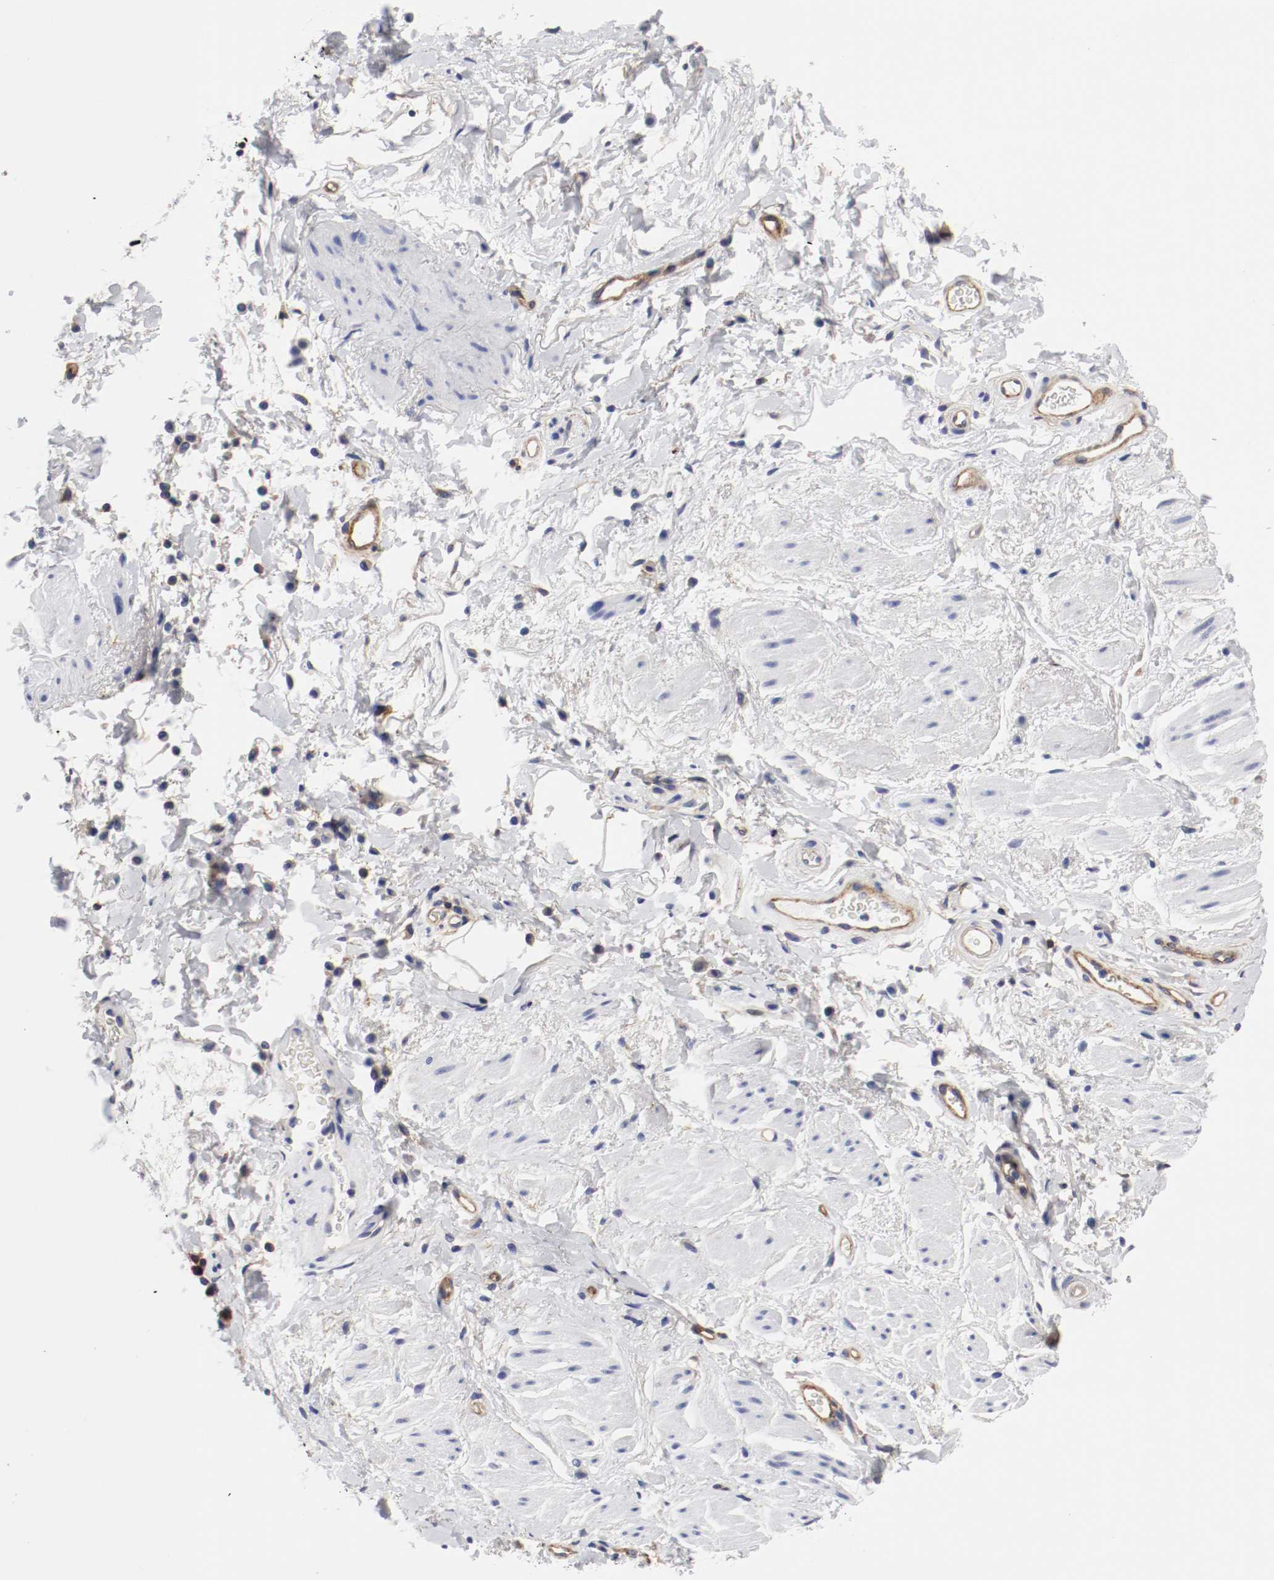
{"staining": {"intensity": "negative", "quantity": "none", "location": "none"}, "tissue": "adipose tissue", "cell_type": "Adipocytes", "image_type": "normal", "snomed": [{"axis": "morphology", "description": "Normal tissue, NOS"}, {"axis": "topography", "description": "Soft tissue"}, {"axis": "topography", "description": "Peripheral nerve tissue"}], "caption": "High power microscopy micrograph of an immunohistochemistry (IHC) image of normal adipose tissue, revealing no significant staining in adipocytes. Nuclei are stained in blue.", "gene": "IFITM1", "patient": {"sex": "female", "age": 71}}